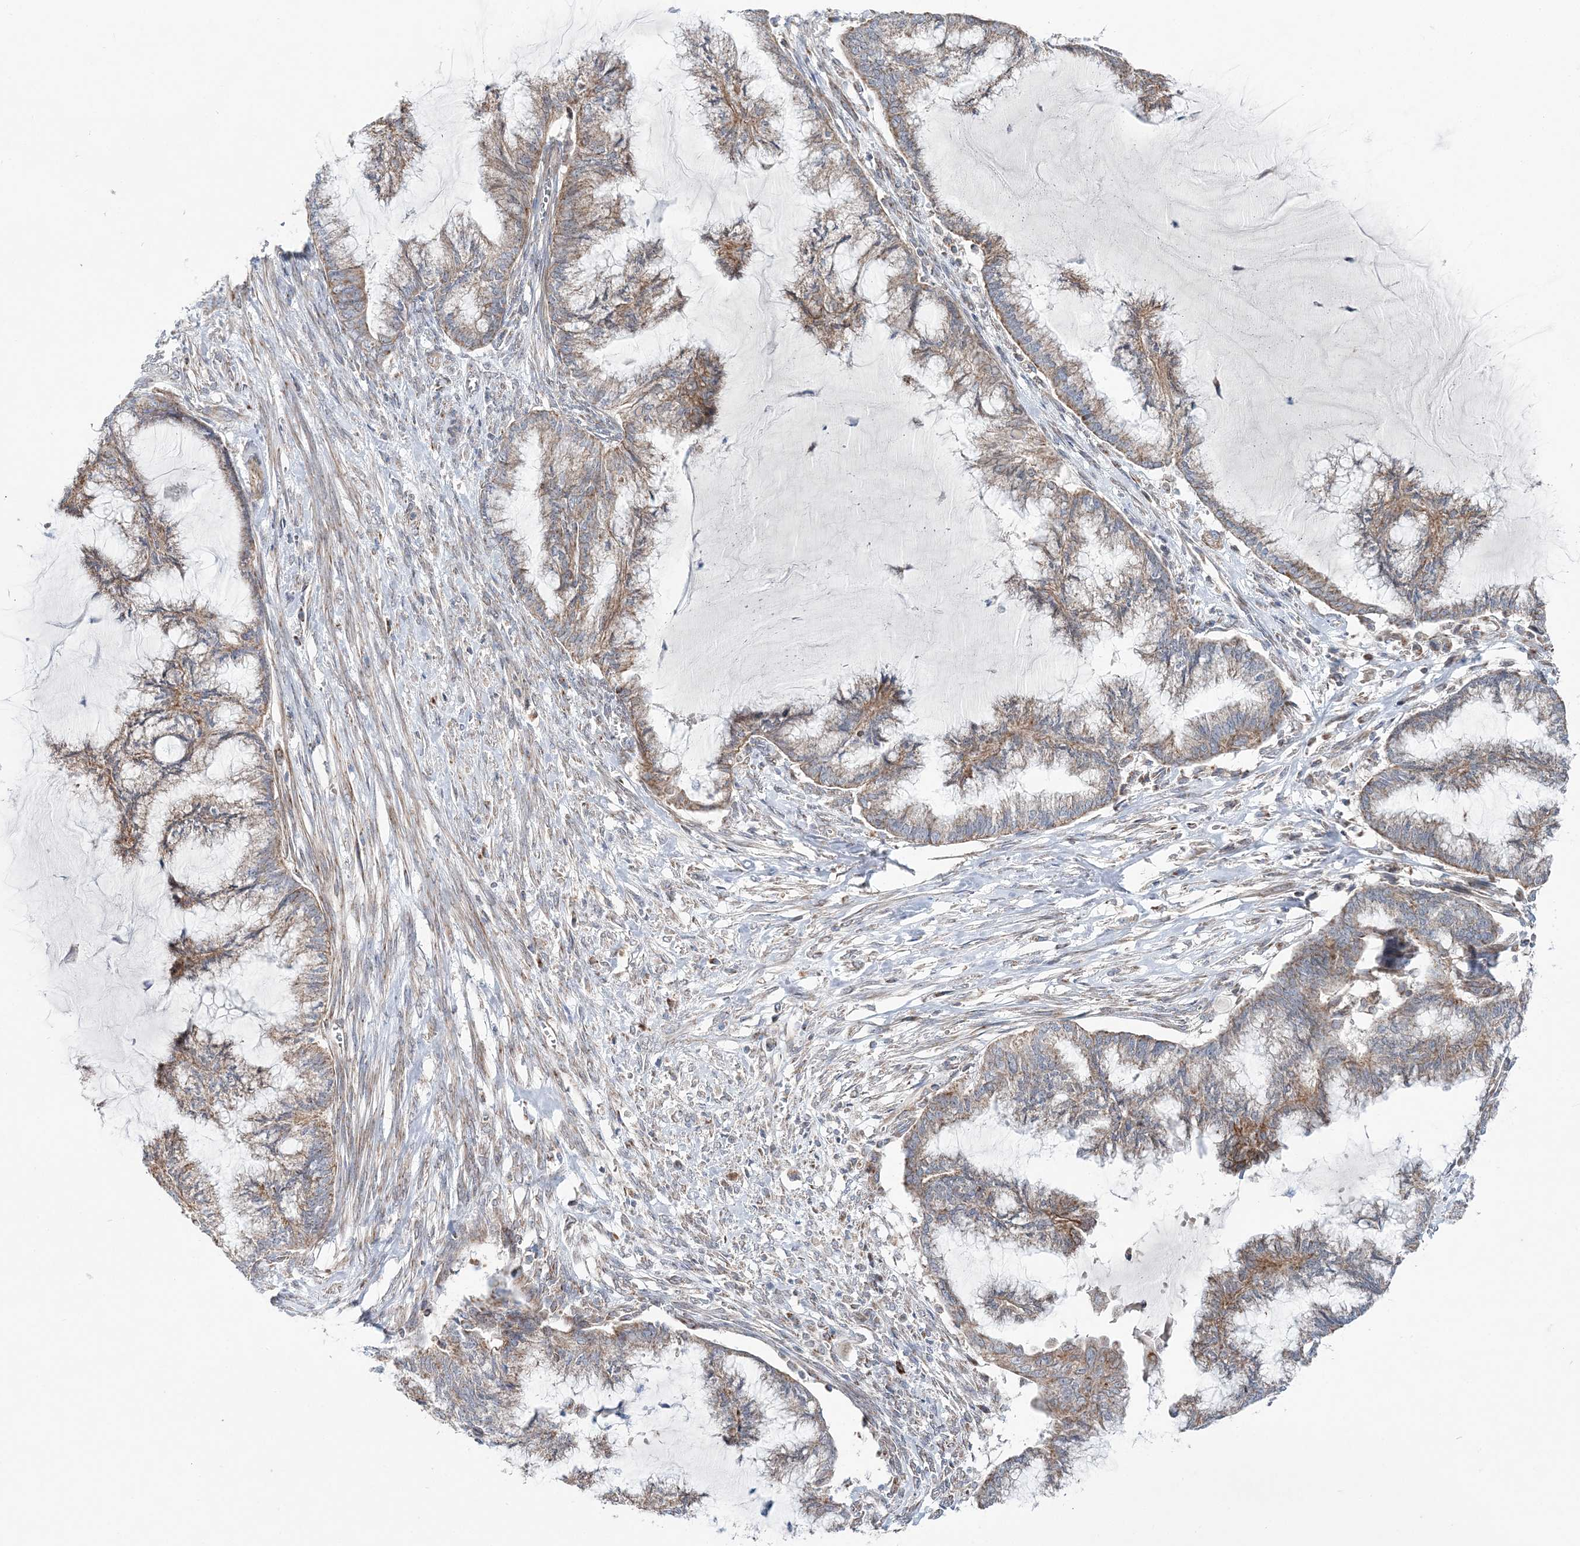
{"staining": {"intensity": "moderate", "quantity": ">75%", "location": "cytoplasmic/membranous"}, "tissue": "endometrial cancer", "cell_type": "Tumor cells", "image_type": "cancer", "snomed": [{"axis": "morphology", "description": "Adenocarcinoma, NOS"}, {"axis": "topography", "description": "Endometrium"}], "caption": "Endometrial cancer (adenocarcinoma) tissue reveals moderate cytoplasmic/membranous positivity in about >75% of tumor cells", "gene": "OPA1", "patient": {"sex": "female", "age": 86}}